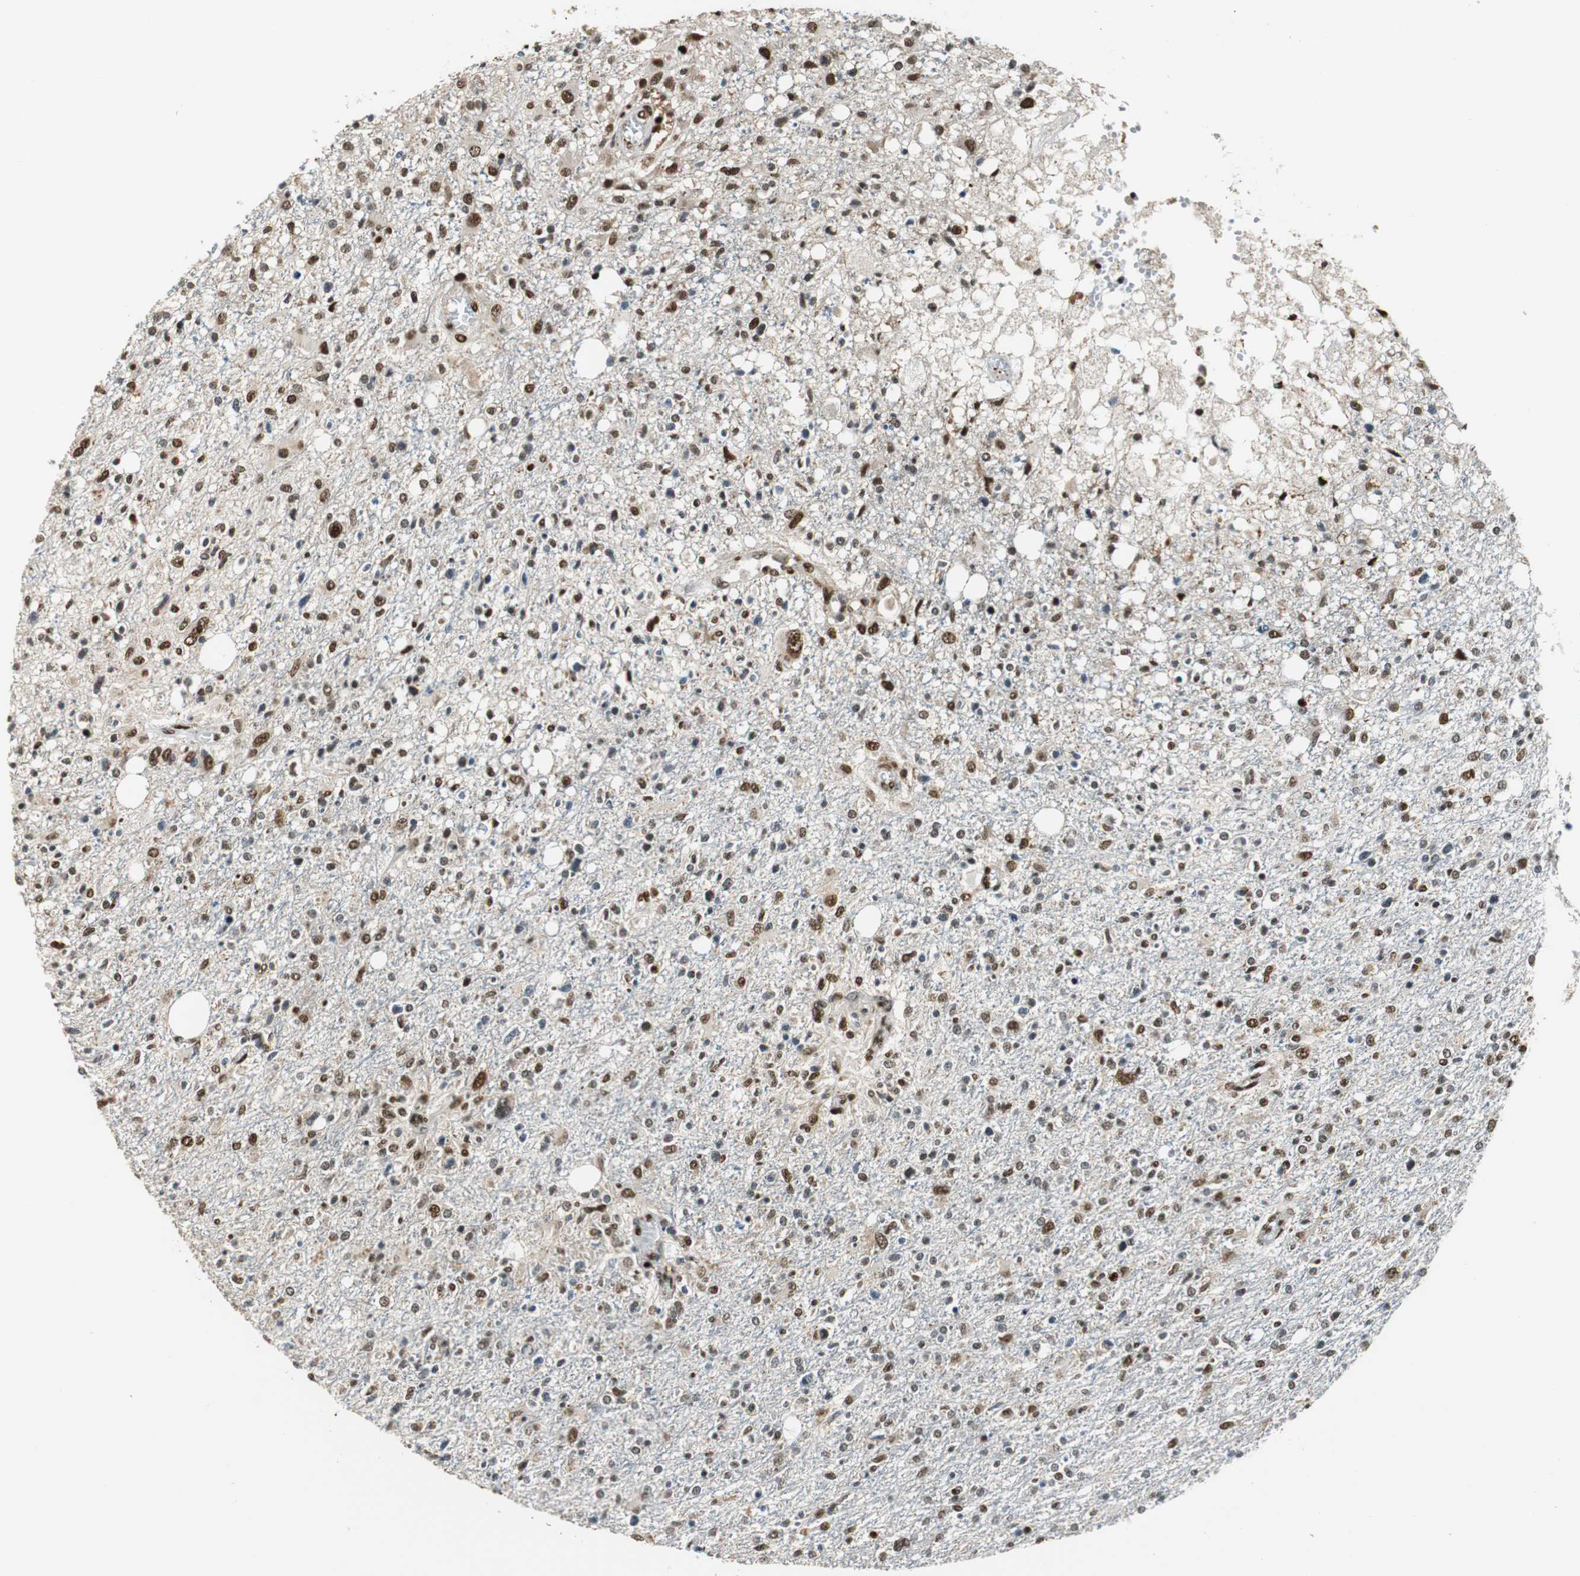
{"staining": {"intensity": "weak", "quantity": "25%-75%", "location": "nuclear"}, "tissue": "glioma", "cell_type": "Tumor cells", "image_type": "cancer", "snomed": [{"axis": "morphology", "description": "Glioma, malignant, High grade"}, {"axis": "topography", "description": "Cerebral cortex"}], "caption": "Glioma stained for a protein (brown) reveals weak nuclear positive staining in about 25%-75% of tumor cells.", "gene": "HDAC1", "patient": {"sex": "male", "age": 76}}